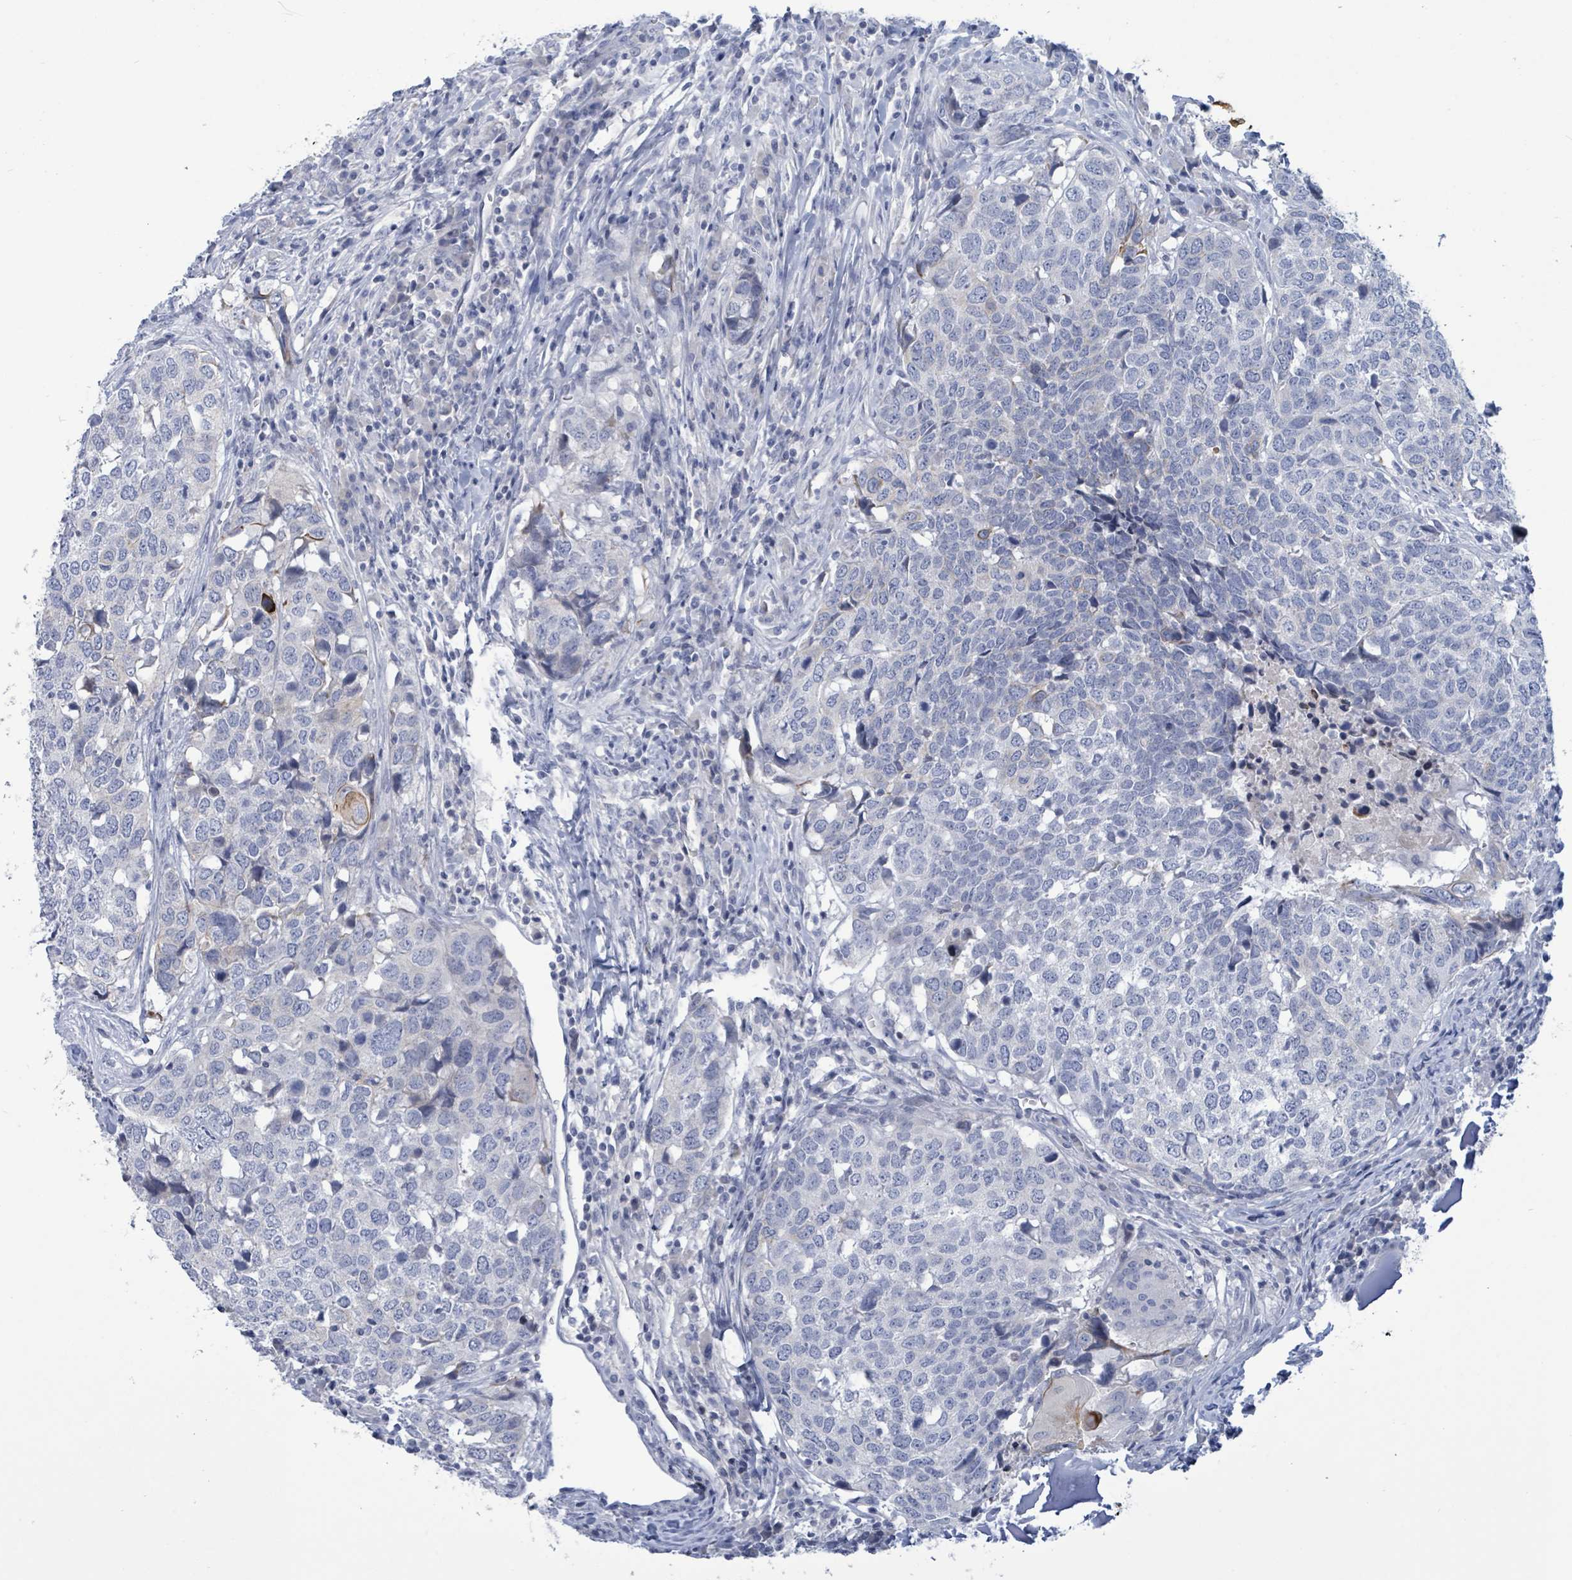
{"staining": {"intensity": "negative", "quantity": "none", "location": "none"}, "tissue": "head and neck cancer", "cell_type": "Tumor cells", "image_type": "cancer", "snomed": [{"axis": "morphology", "description": "Normal tissue, NOS"}, {"axis": "morphology", "description": "Squamous cell carcinoma, NOS"}, {"axis": "topography", "description": "Skeletal muscle"}, {"axis": "topography", "description": "Vascular tissue"}, {"axis": "topography", "description": "Peripheral nerve tissue"}, {"axis": "topography", "description": "Head-Neck"}], "caption": "This photomicrograph is of head and neck squamous cell carcinoma stained with immunohistochemistry (IHC) to label a protein in brown with the nuclei are counter-stained blue. There is no positivity in tumor cells.", "gene": "NTN3", "patient": {"sex": "male", "age": 66}}